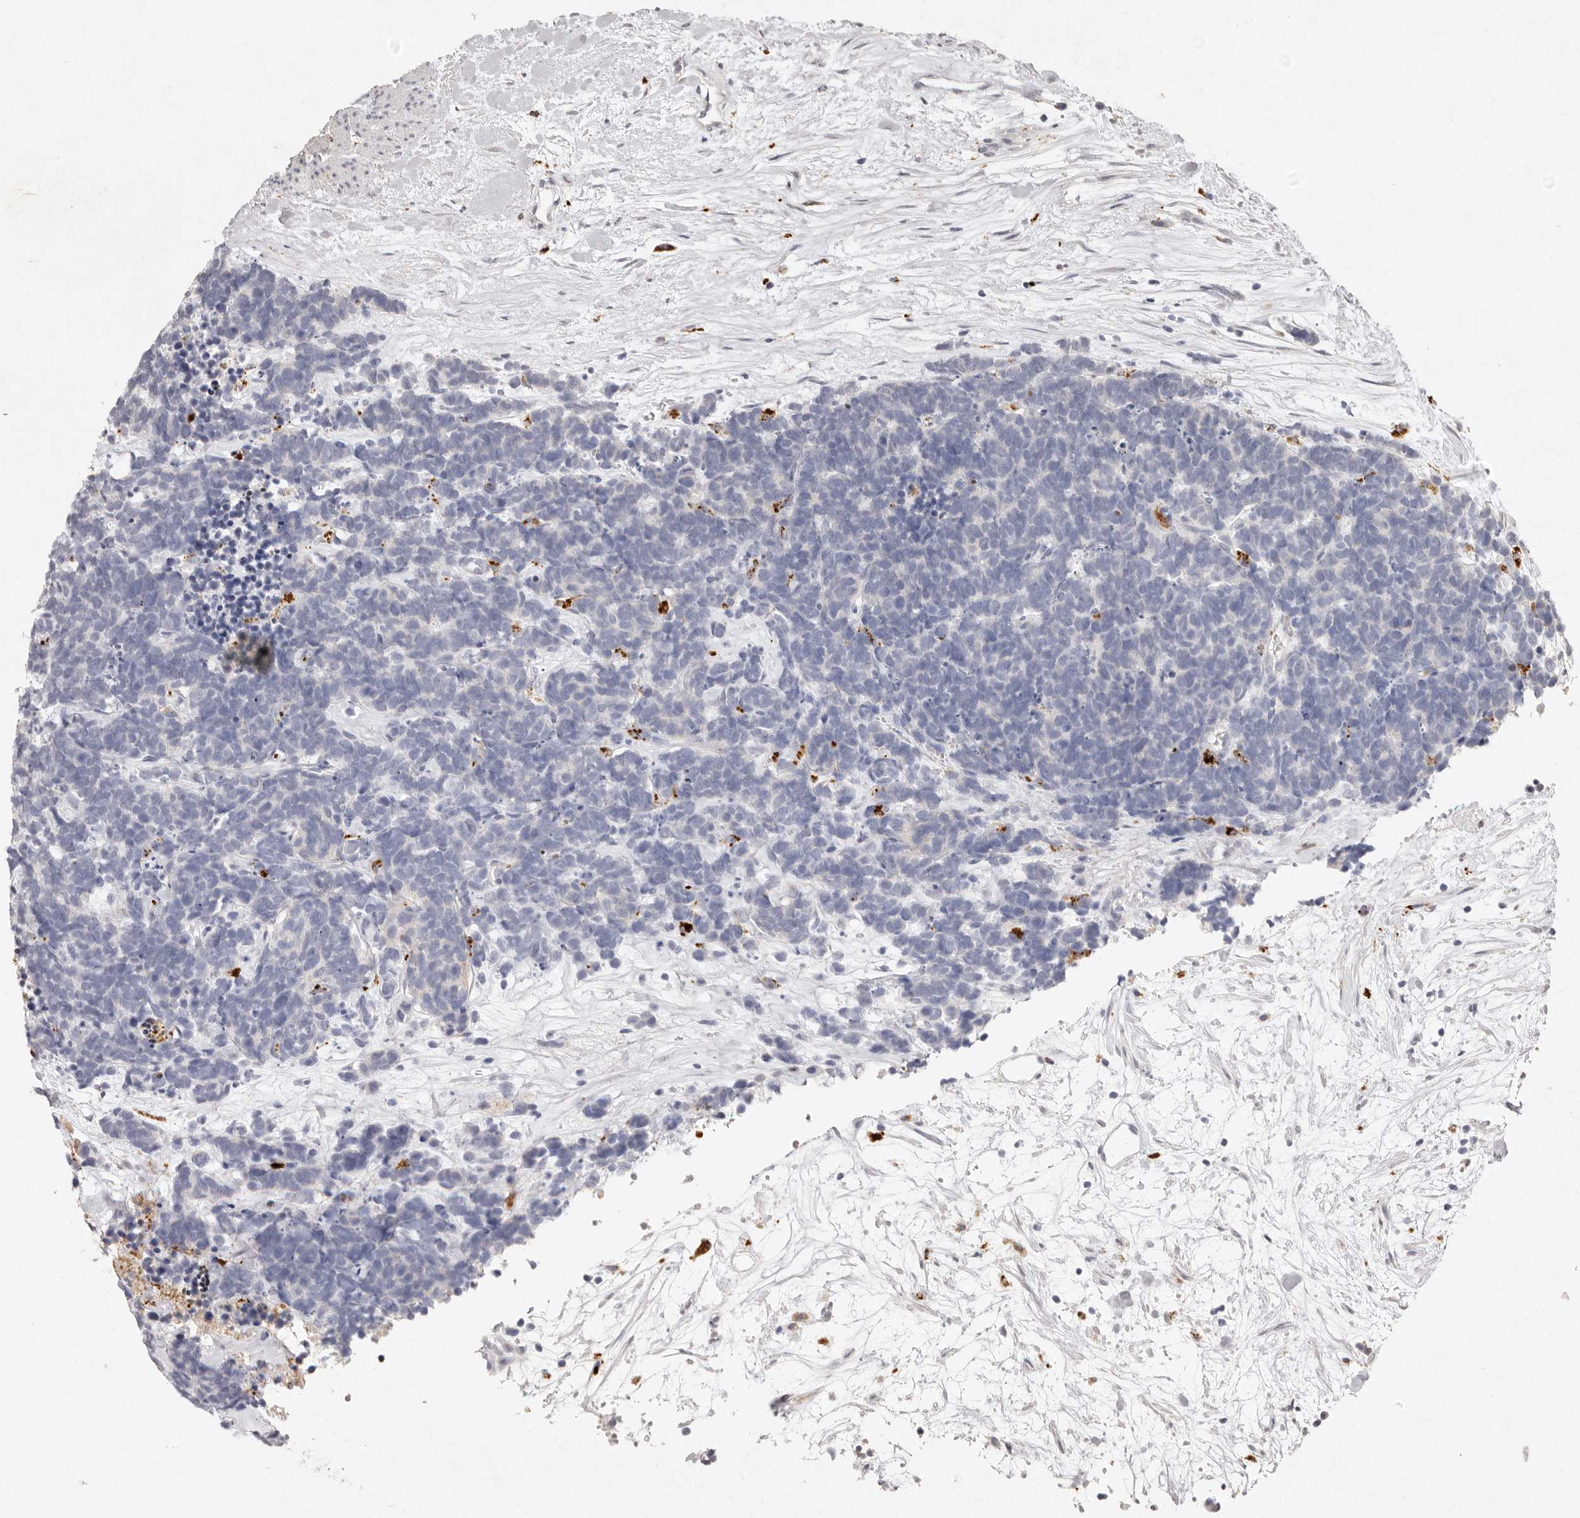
{"staining": {"intensity": "negative", "quantity": "none", "location": "none"}, "tissue": "carcinoid", "cell_type": "Tumor cells", "image_type": "cancer", "snomed": [{"axis": "morphology", "description": "Carcinoma, NOS"}, {"axis": "morphology", "description": "Carcinoid, malignant, NOS"}, {"axis": "topography", "description": "Urinary bladder"}], "caption": "Carcinoid was stained to show a protein in brown. There is no significant staining in tumor cells.", "gene": "FAM185A", "patient": {"sex": "male", "age": 57}}